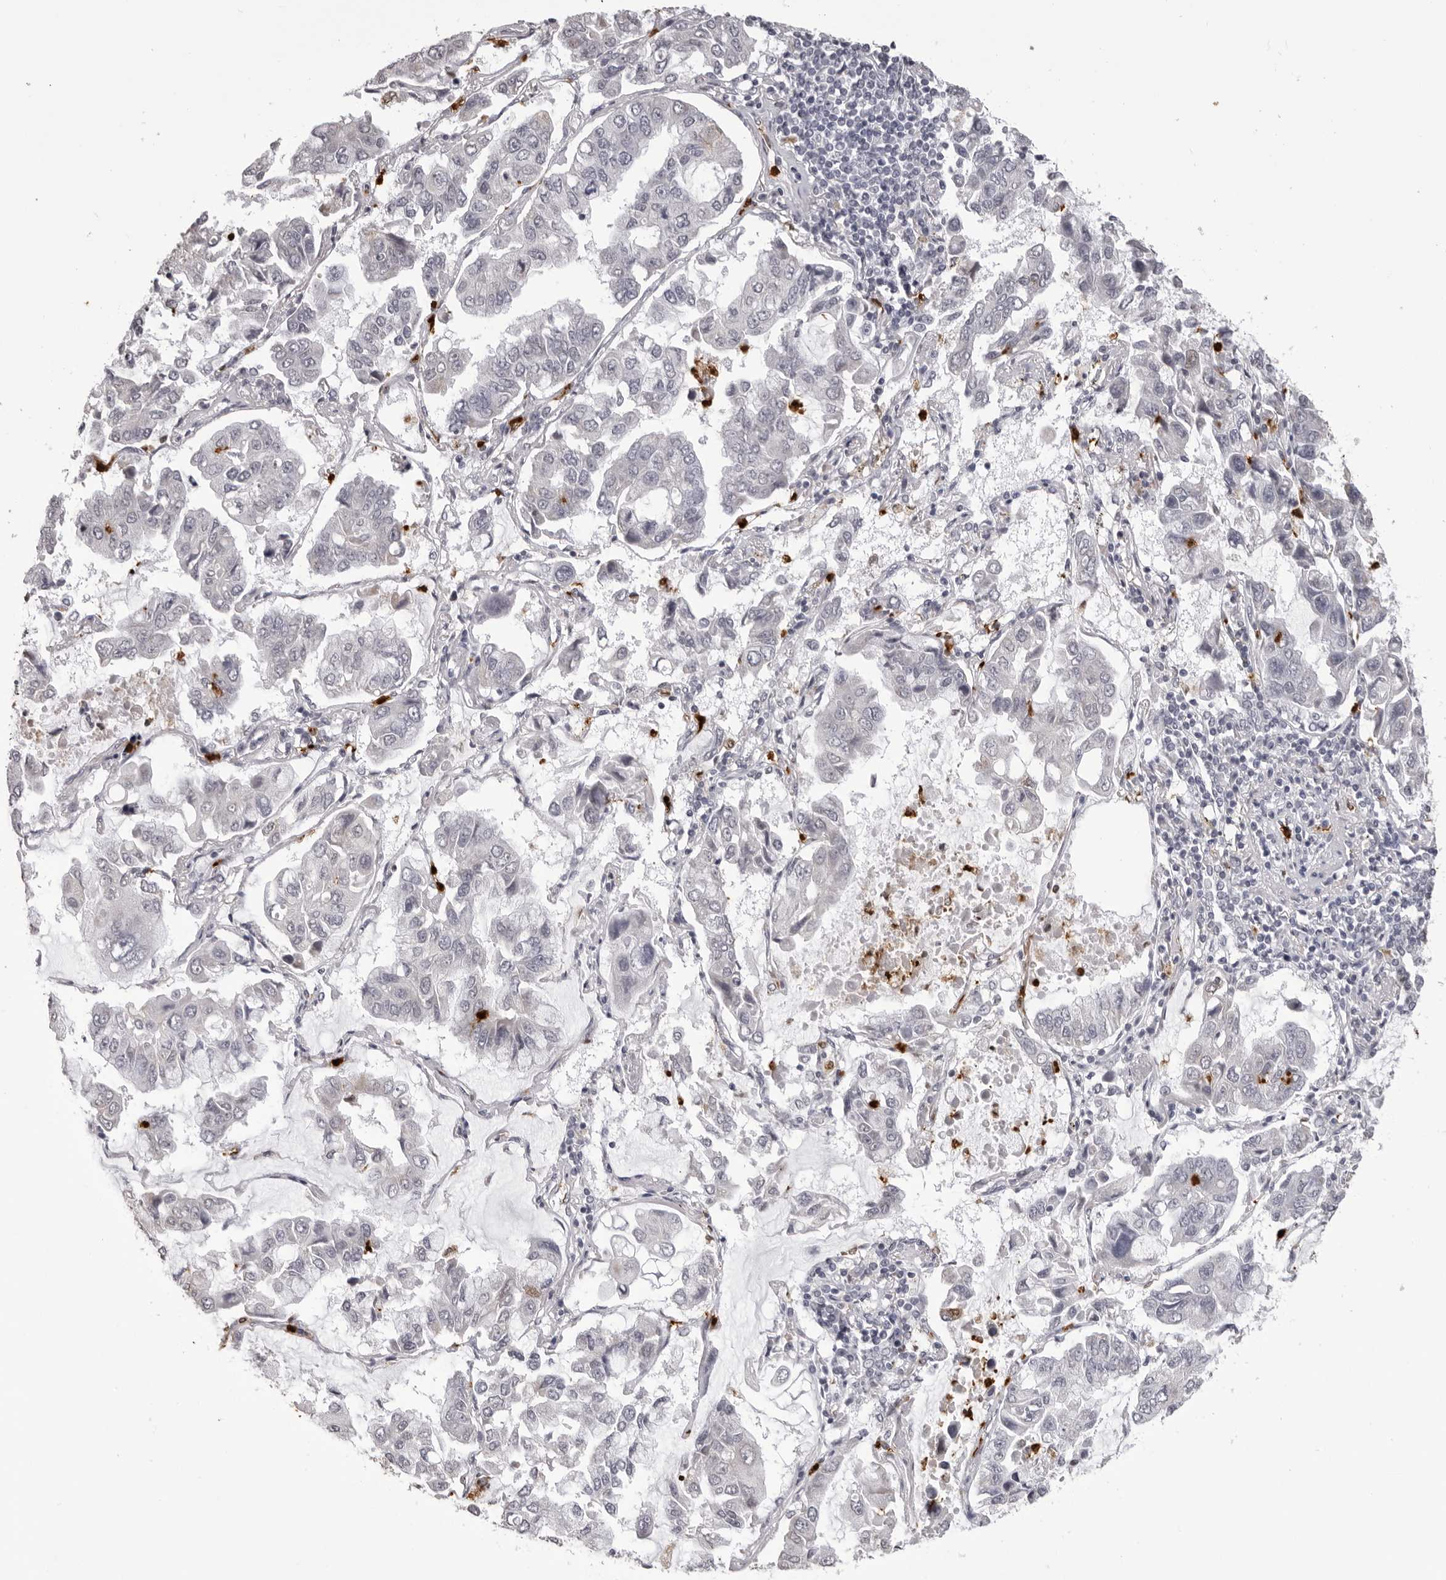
{"staining": {"intensity": "negative", "quantity": "none", "location": "none"}, "tissue": "lung cancer", "cell_type": "Tumor cells", "image_type": "cancer", "snomed": [{"axis": "morphology", "description": "Adenocarcinoma, NOS"}, {"axis": "topography", "description": "Lung"}], "caption": "Tumor cells are negative for brown protein staining in lung cancer.", "gene": "IL31", "patient": {"sex": "male", "age": 64}}